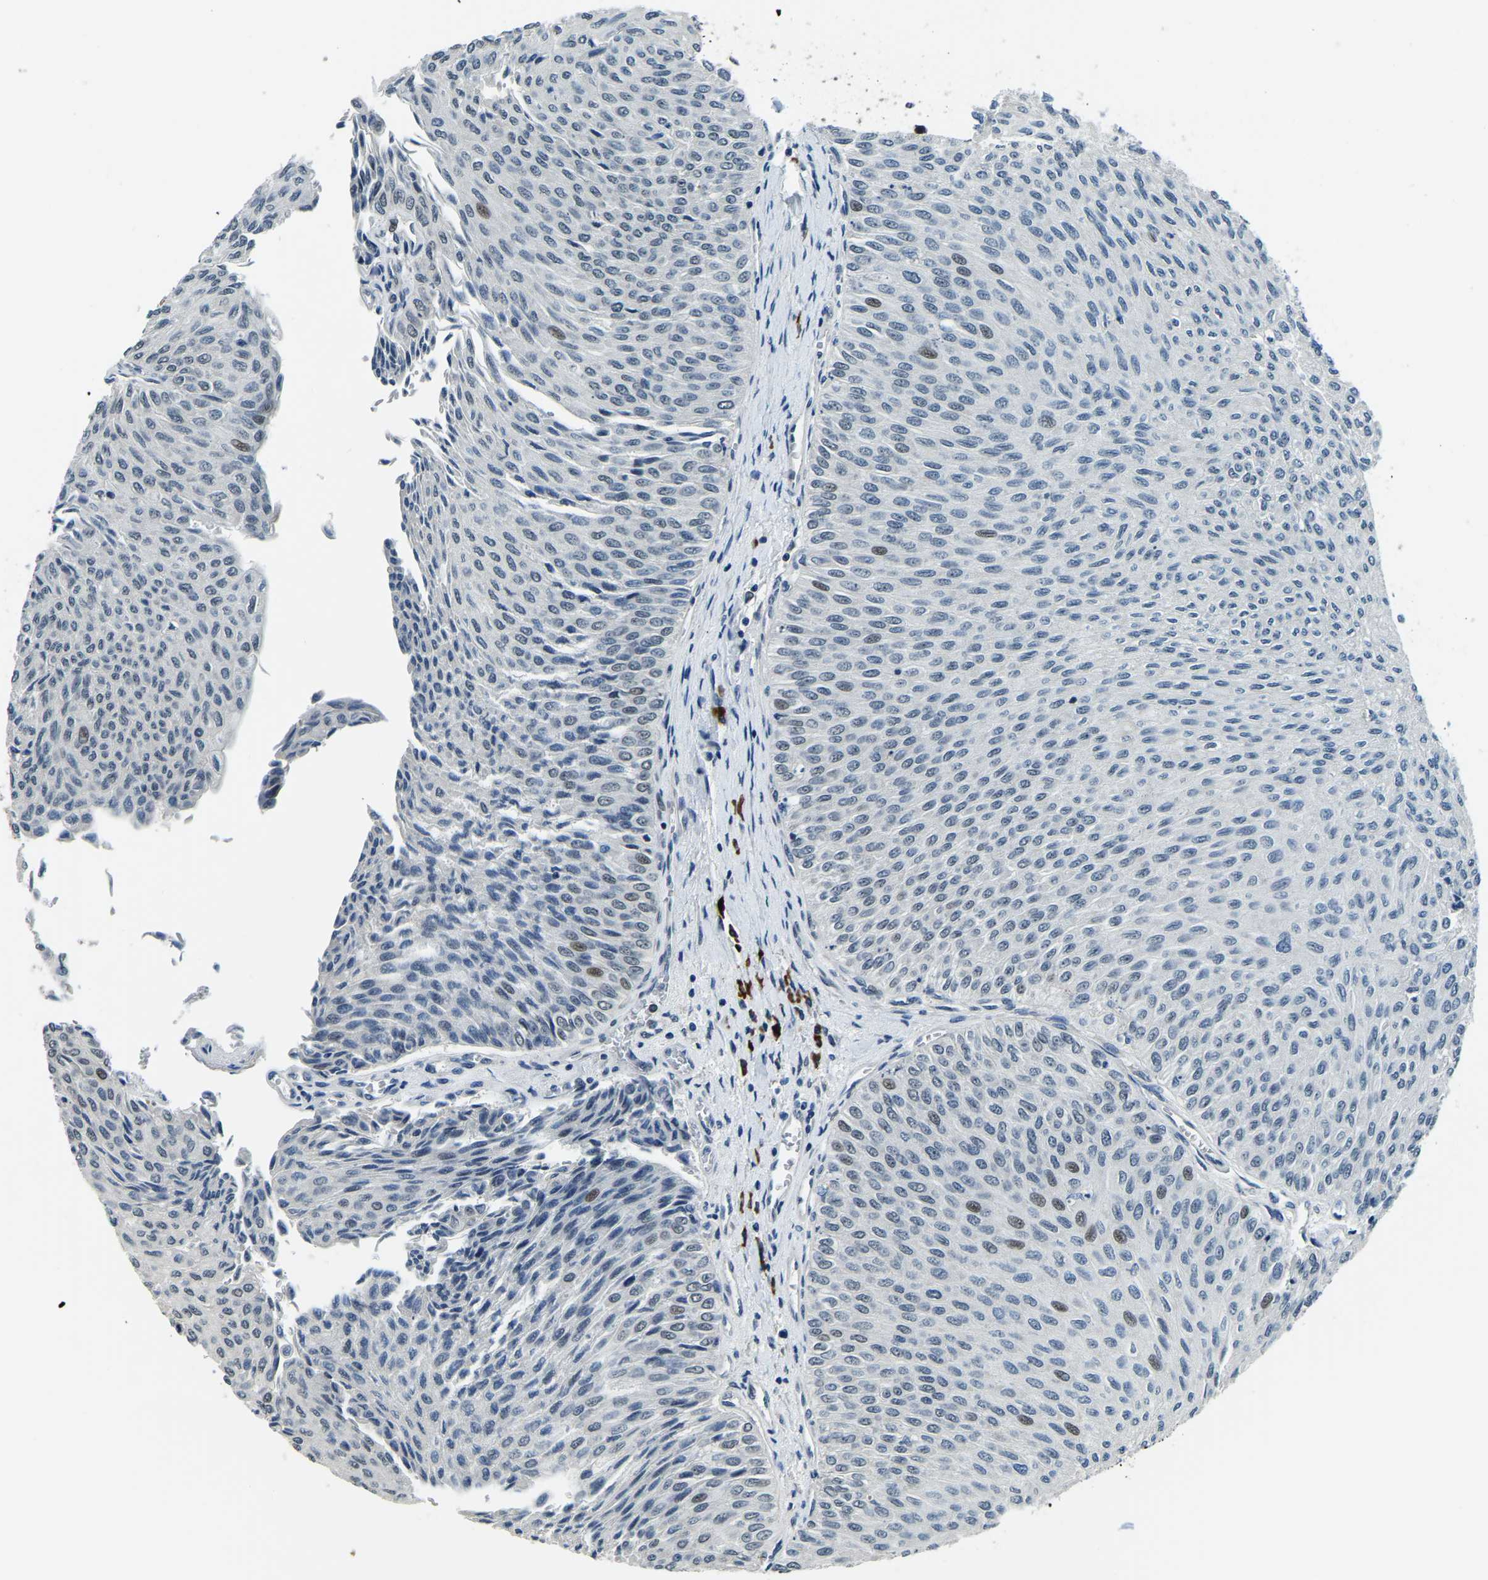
{"staining": {"intensity": "moderate", "quantity": "<25%", "location": "nuclear"}, "tissue": "urothelial cancer", "cell_type": "Tumor cells", "image_type": "cancer", "snomed": [{"axis": "morphology", "description": "Urothelial carcinoma, Low grade"}, {"axis": "topography", "description": "Urinary bladder"}], "caption": "High-power microscopy captured an immunohistochemistry (IHC) histopathology image of urothelial carcinoma (low-grade), revealing moderate nuclear staining in approximately <25% of tumor cells.", "gene": "ING2", "patient": {"sex": "male", "age": 78}}